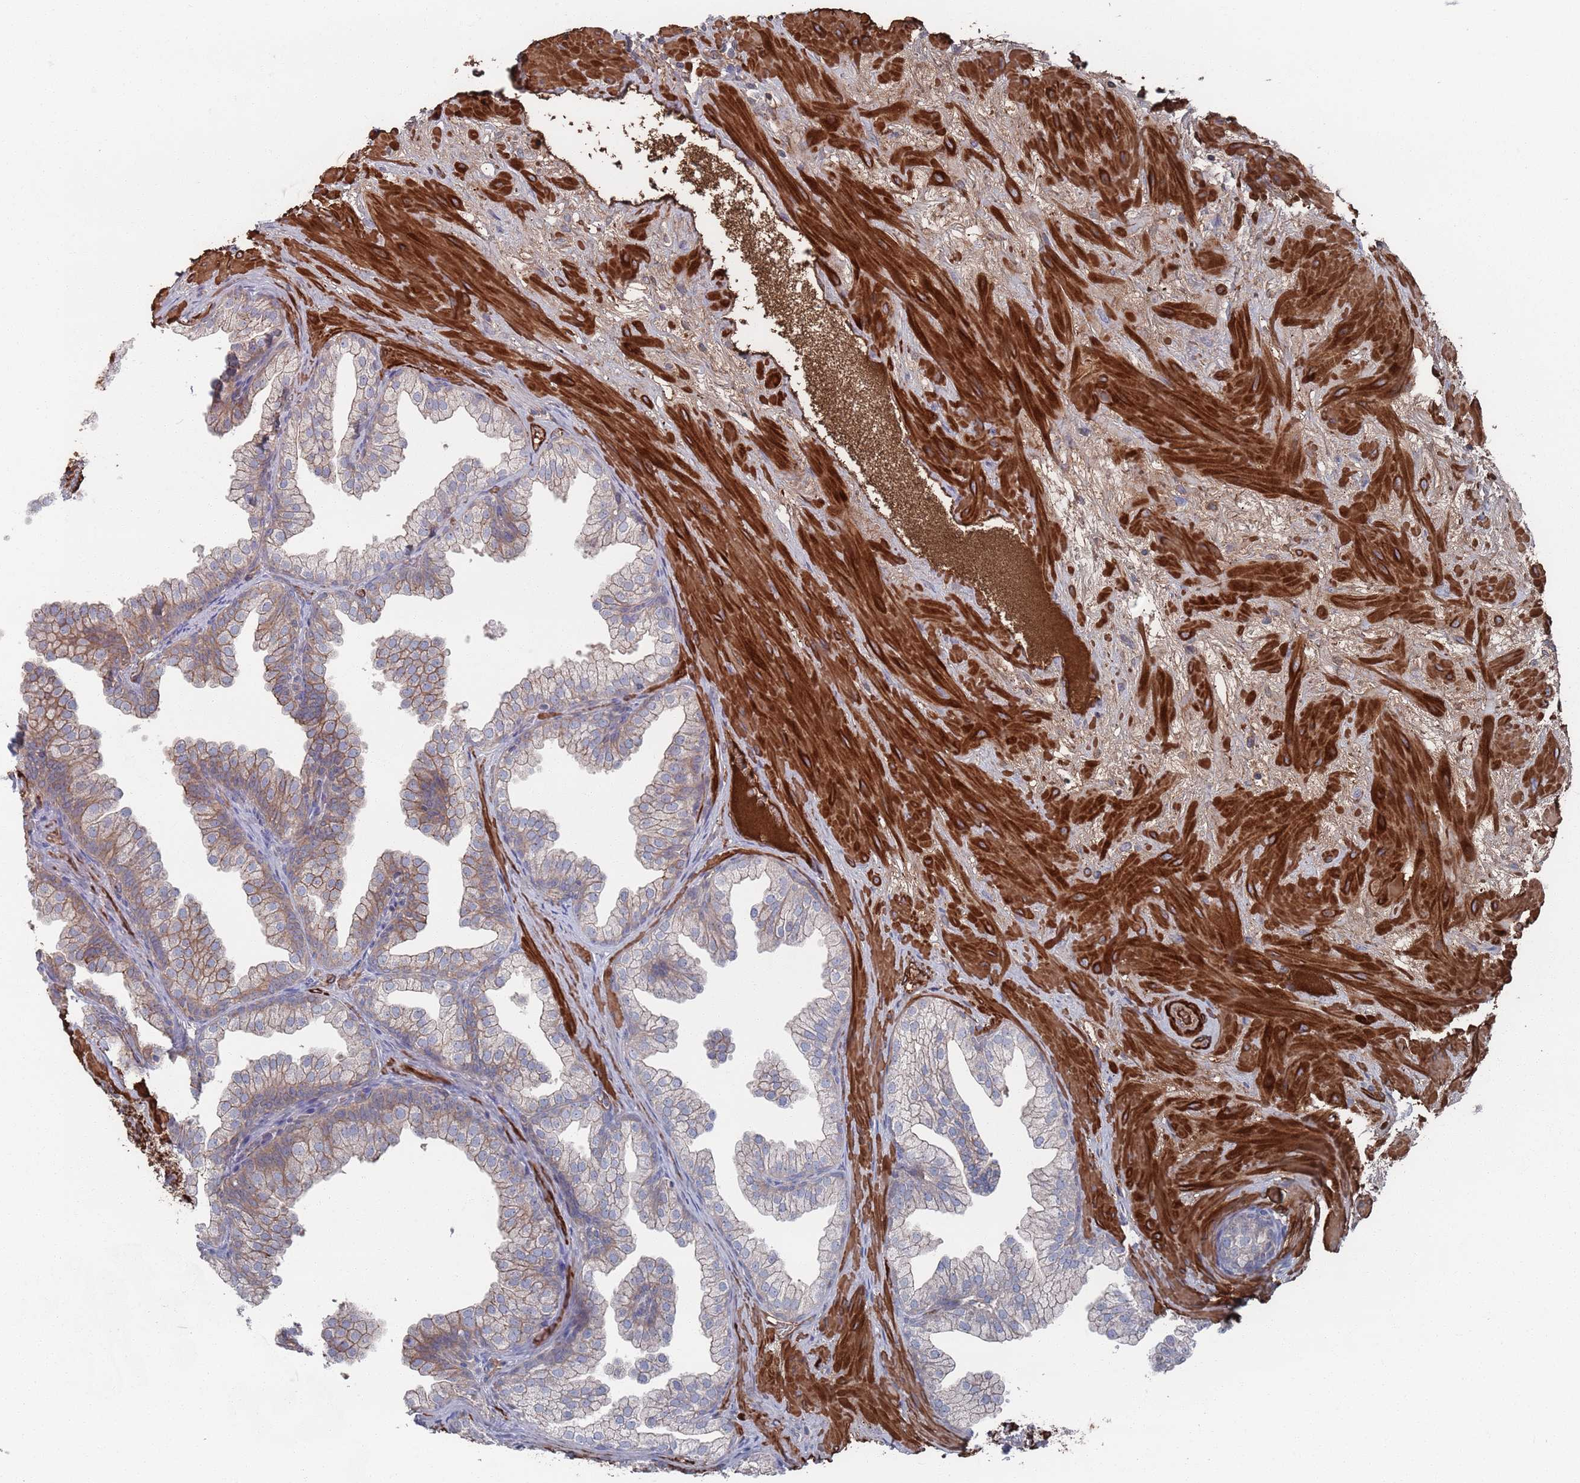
{"staining": {"intensity": "weak", "quantity": ">75%", "location": "cytoplasmic/membranous"}, "tissue": "prostate", "cell_type": "Glandular cells", "image_type": "normal", "snomed": [{"axis": "morphology", "description": "Normal tissue, NOS"}, {"axis": "topography", "description": "Prostate"}], "caption": "Immunohistochemical staining of normal prostate reveals >75% levels of weak cytoplasmic/membranous protein positivity in approximately >75% of glandular cells.", "gene": "PLEKHA4", "patient": {"sex": "male", "age": 37}}